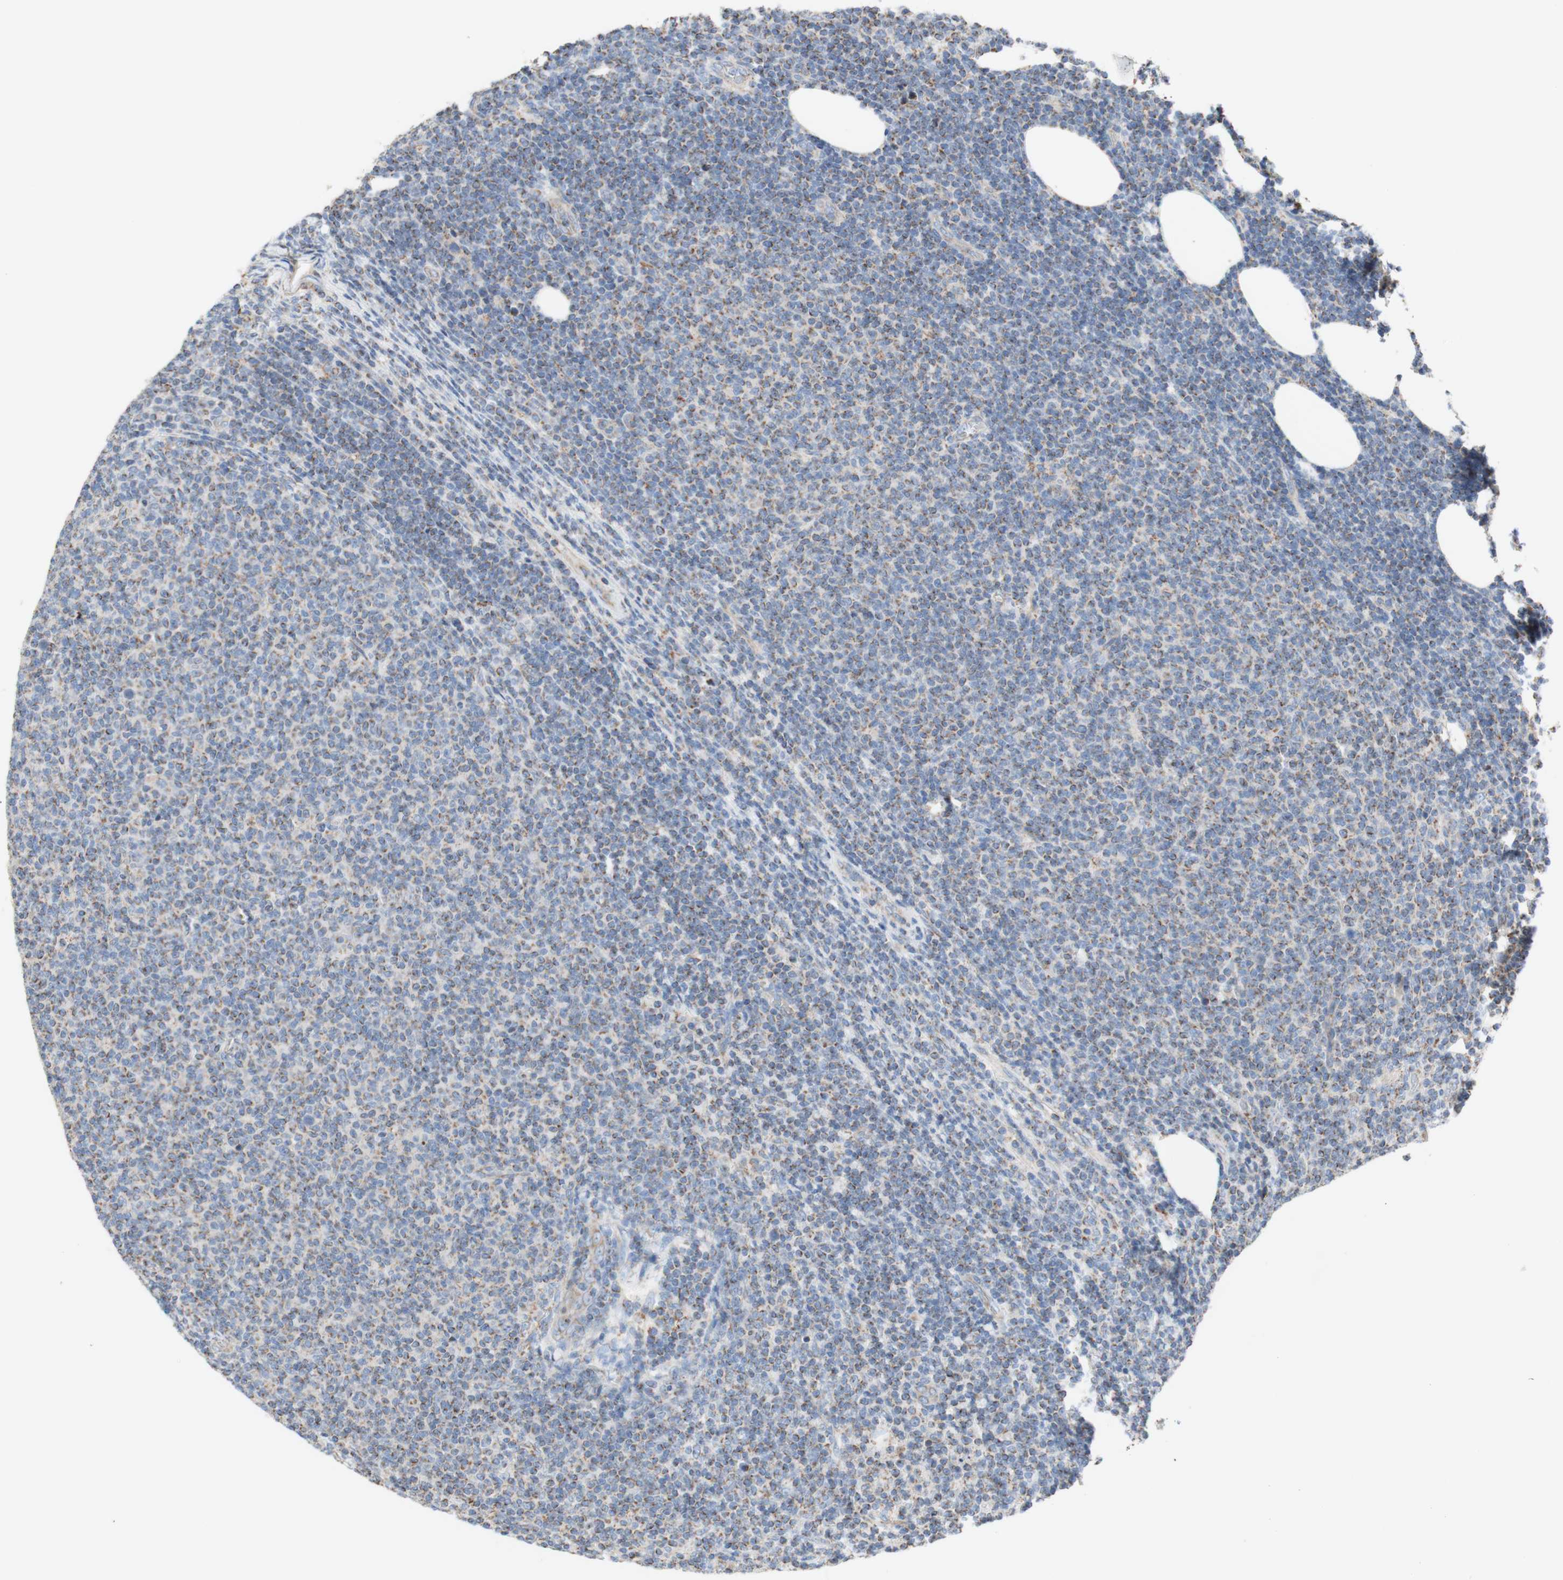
{"staining": {"intensity": "negative", "quantity": "none", "location": "none"}, "tissue": "lymphoma", "cell_type": "Tumor cells", "image_type": "cancer", "snomed": [{"axis": "morphology", "description": "Malignant lymphoma, non-Hodgkin's type, Low grade"}, {"axis": "topography", "description": "Lymph node"}], "caption": "An IHC image of lymphoma is shown. There is no staining in tumor cells of lymphoma.", "gene": "SDHB", "patient": {"sex": "male", "age": 66}}